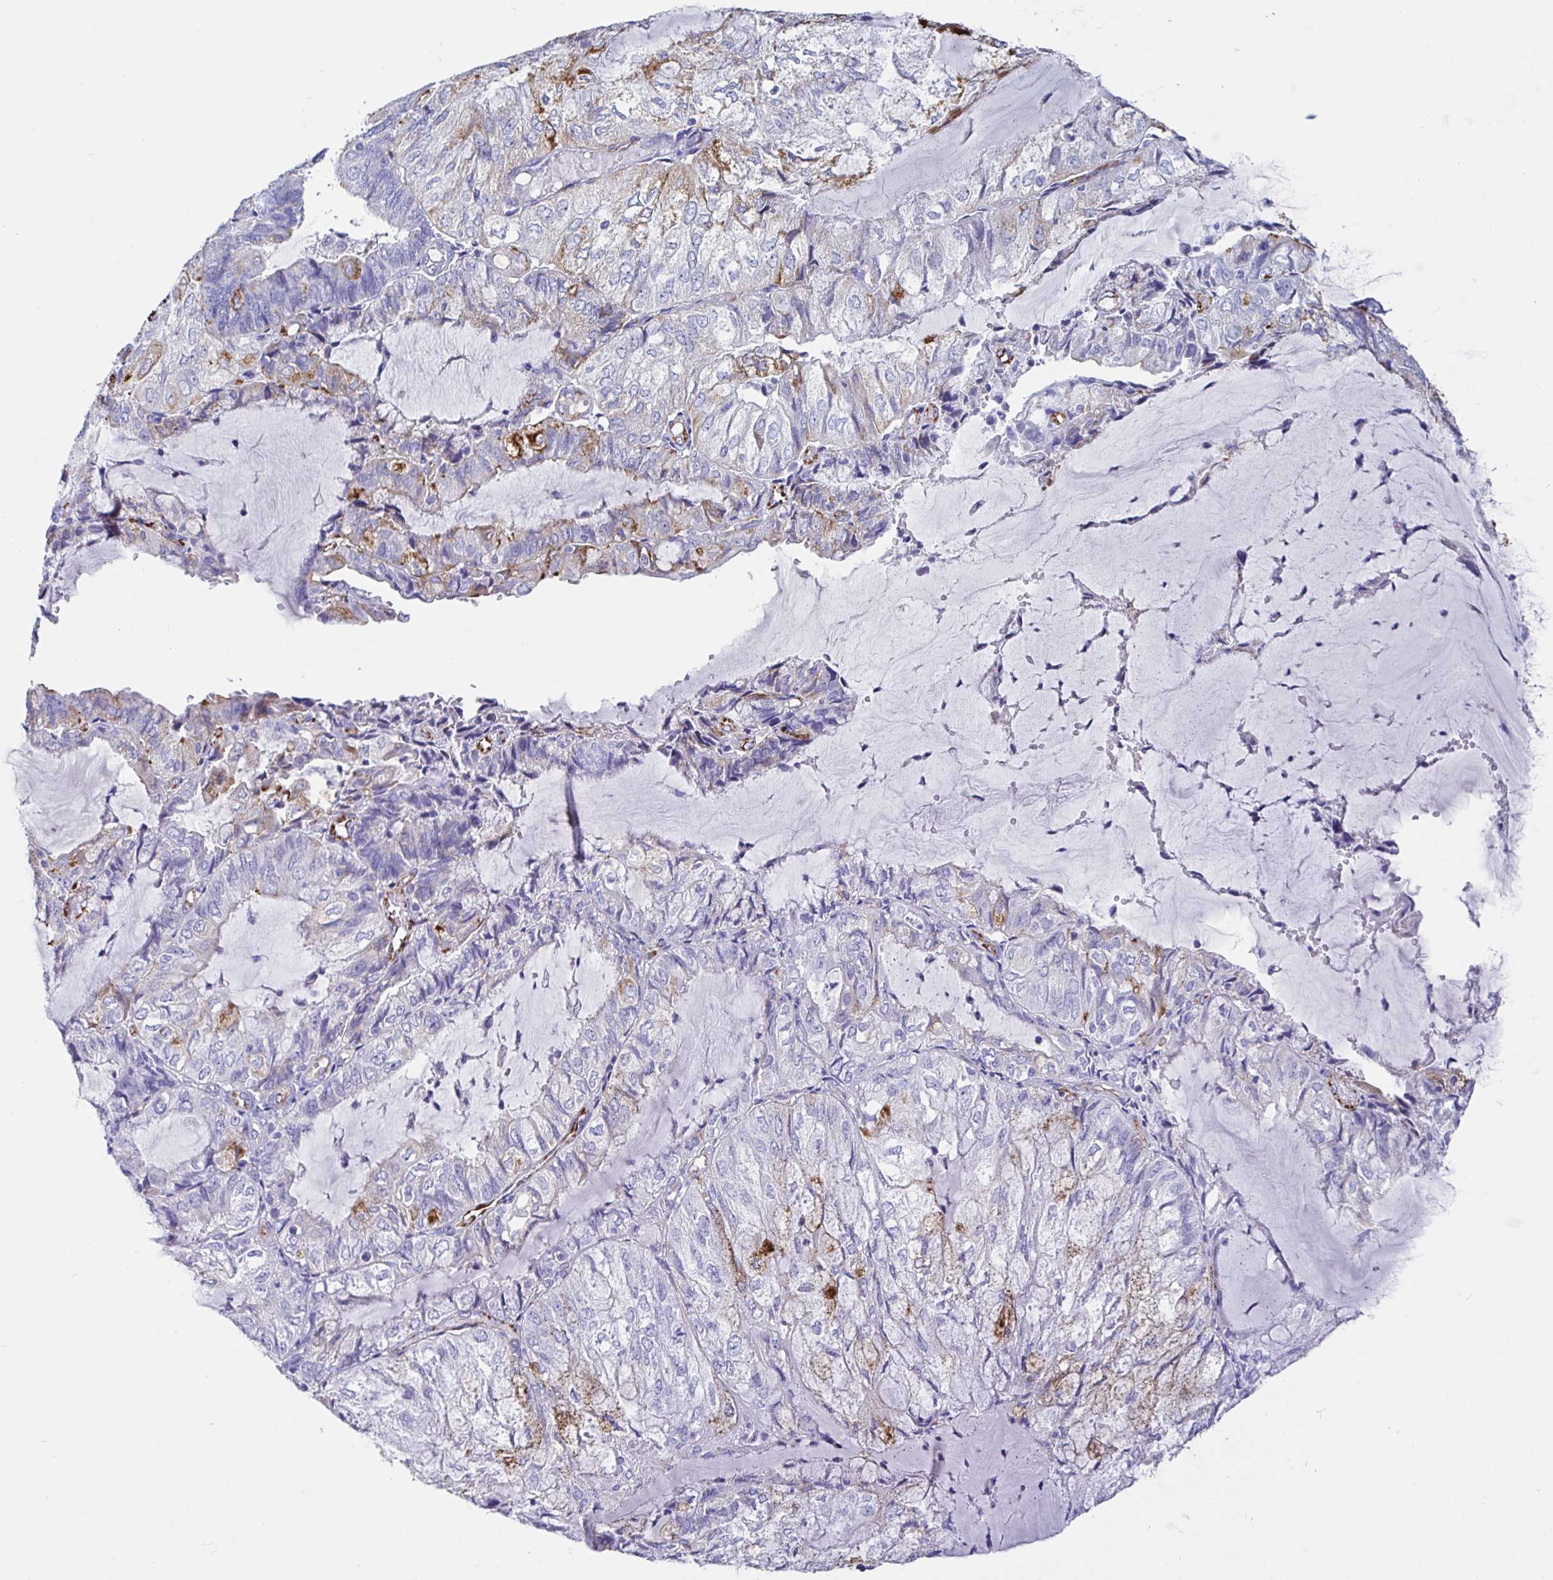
{"staining": {"intensity": "moderate", "quantity": "<25%", "location": "cytoplasmic/membranous"}, "tissue": "endometrial cancer", "cell_type": "Tumor cells", "image_type": "cancer", "snomed": [{"axis": "morphology", "description": "Adenocarcinoma, NOS"}, {"axis": "topography", "description": "Endometrium"}], "caption": "Protein staining of endometrial adenocarcinoma tissue demonstrates moderate cytoplasmic/membranous expression in approximately <25% of tumor cells. The protein is stained brown, and the nuclei are stained in blue (DAB (3,3'-diaminobenzidine) IHC with brightfield microscopy, high magnification).", "gene": "MAOA", "patient": {"sex": "female", "age": 81}}